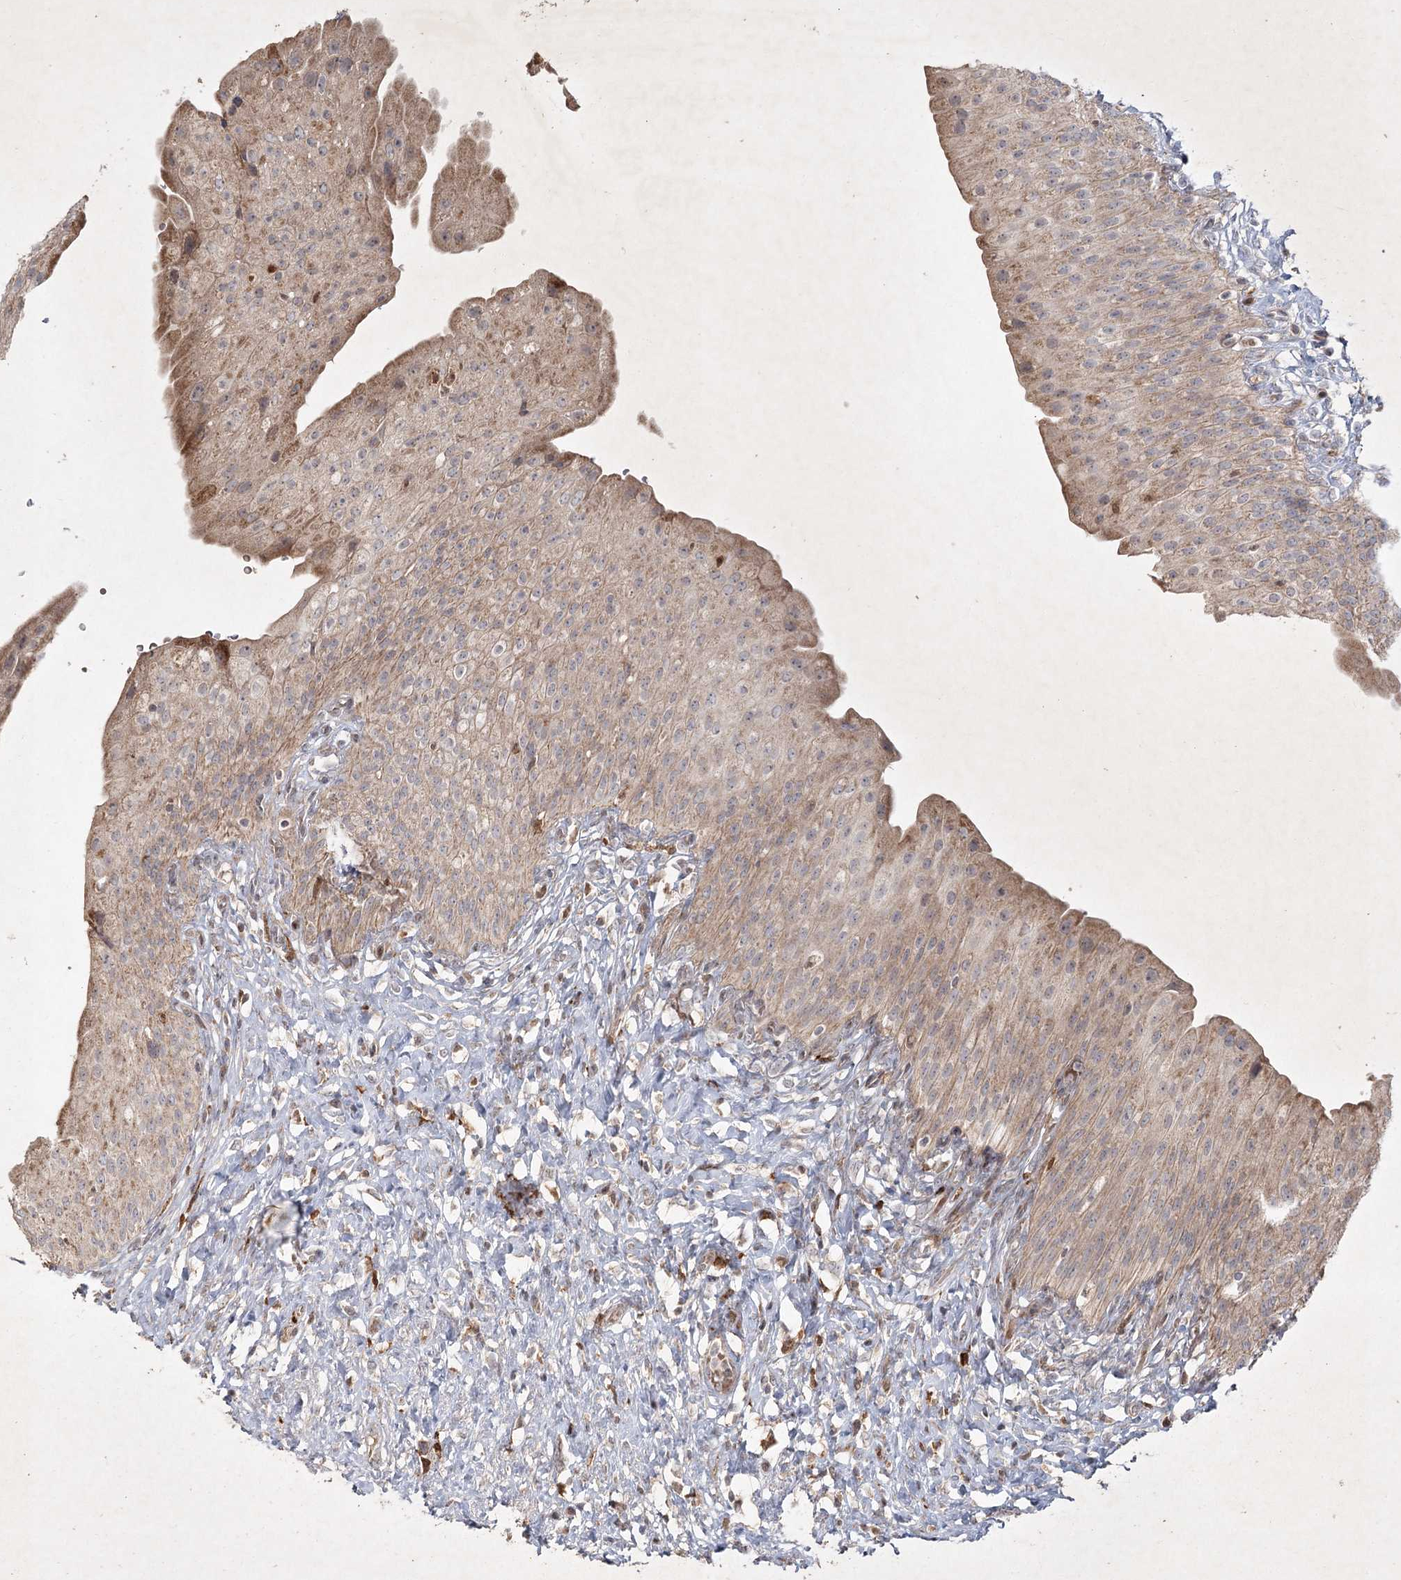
{"staining": {"intensity": "weak", "quantity": ">75%", "location": "cytoplasmic/membranous"}, "tissue": "urinary bladder", "cell_type": "Urothelial cells", "image_type": "normal", "snomed": [{"axis": "morphology", "description": "Normal tissue, NOS"}, {"axis": "morphology", "description": "Urothelial carcinoma, High grade"}, {"axis": "topography", "description": "Urinary bladder"}], "caption": "Urothelial cells show low levels of weak cytoplasmic/membranous staining in about >75% of cells in unremarkable urinary bladder.", "gene": "KBTBD4", "patient": {"sex": "male", "age": 46}}